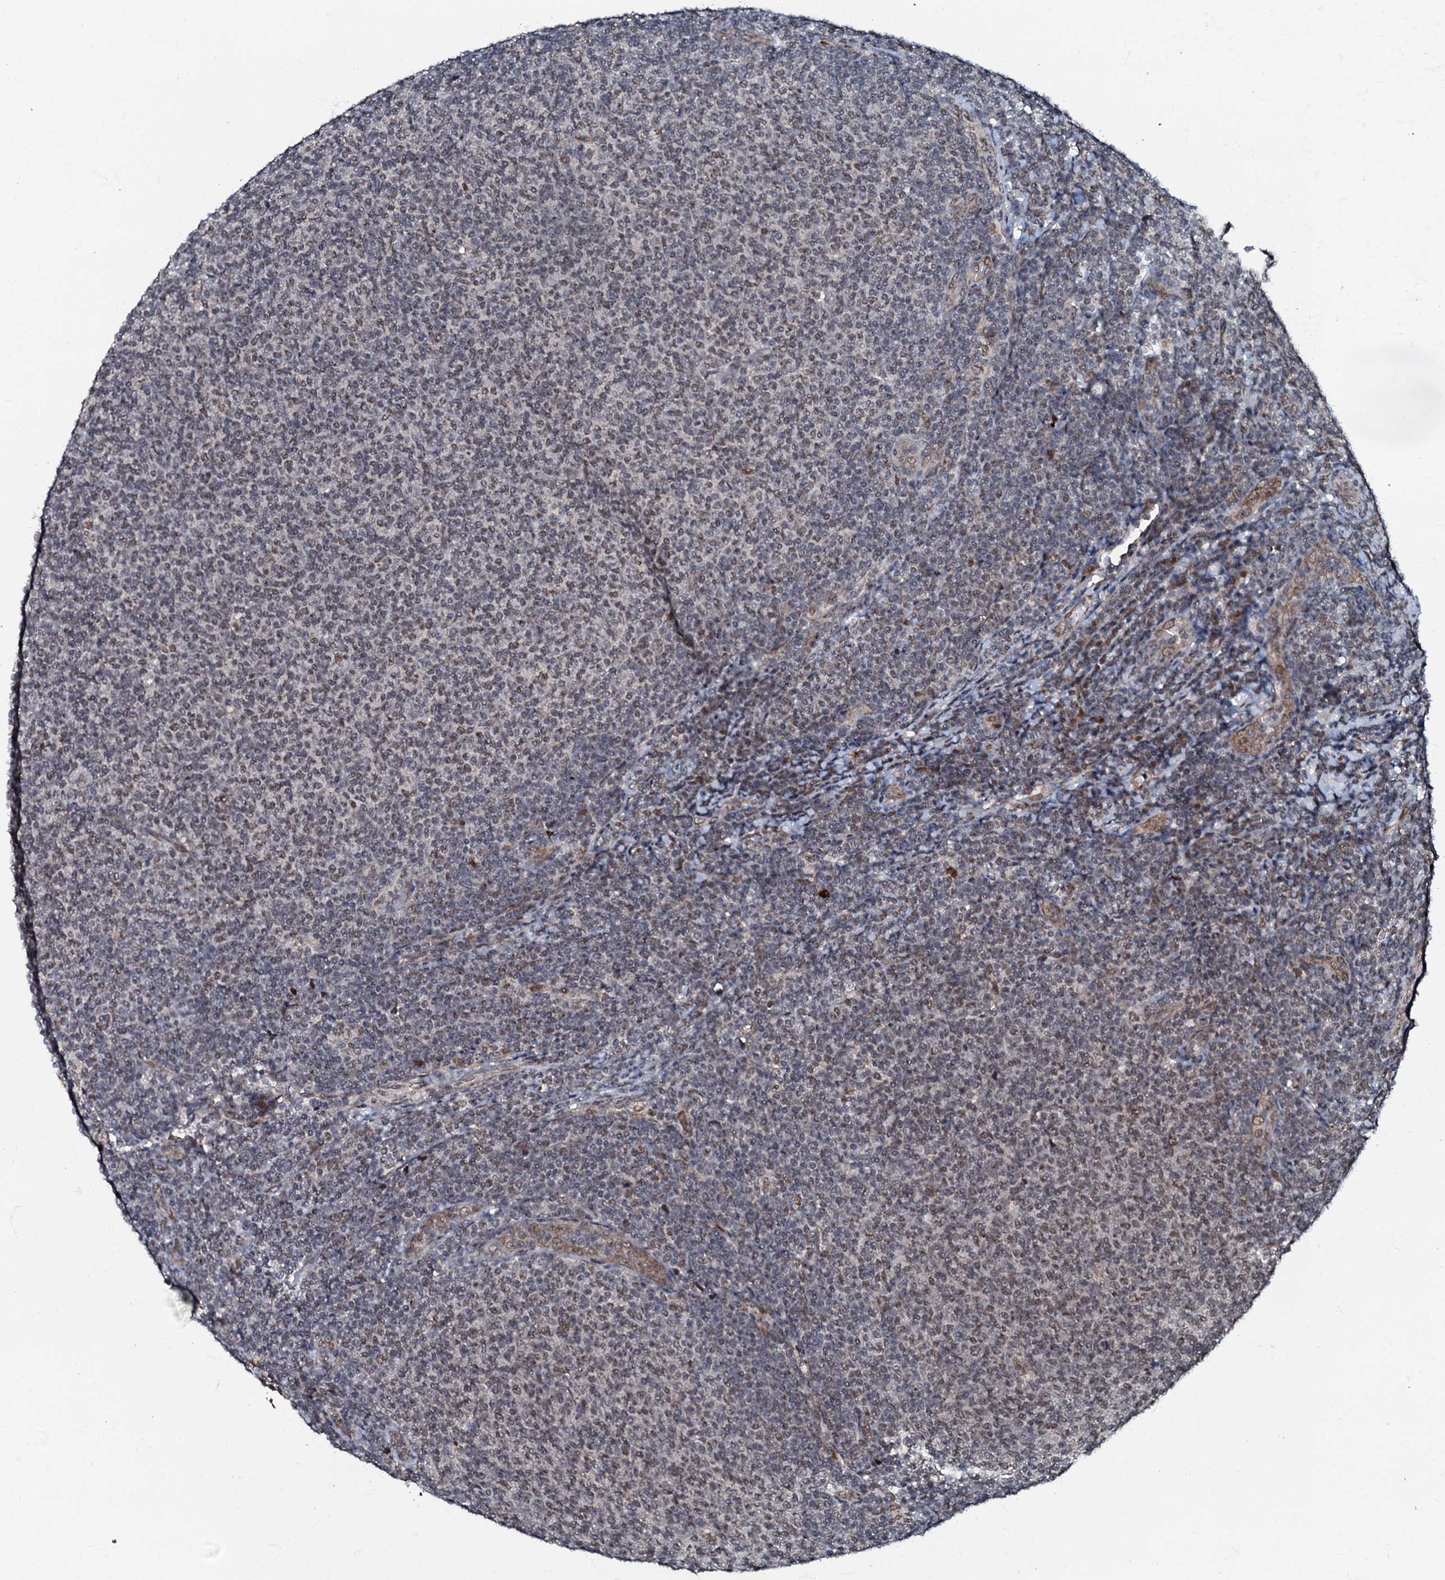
{"staining": {"intensity": "weak", "quantity": "25%-75%", "location": "nuclear"}, "tissue": "lymphoma", "cell_type": "Tumor cells", "image_type": "cancer", "snomed": [{"axis": "morphology", "description": "Malignant lymphoma, non-Hodgkin's type, Low grade"}, {"axis": "topography", "description": "Lymph node"}], "caption": "The histopathology image demonstrates immunohistochemical staining of lymphoma. There is weak nuclear positivity is seen in approximately 25%-75% of tumor cells.", "gene": "C18orf32", "patient": {"sex": "male", "age": 66}}